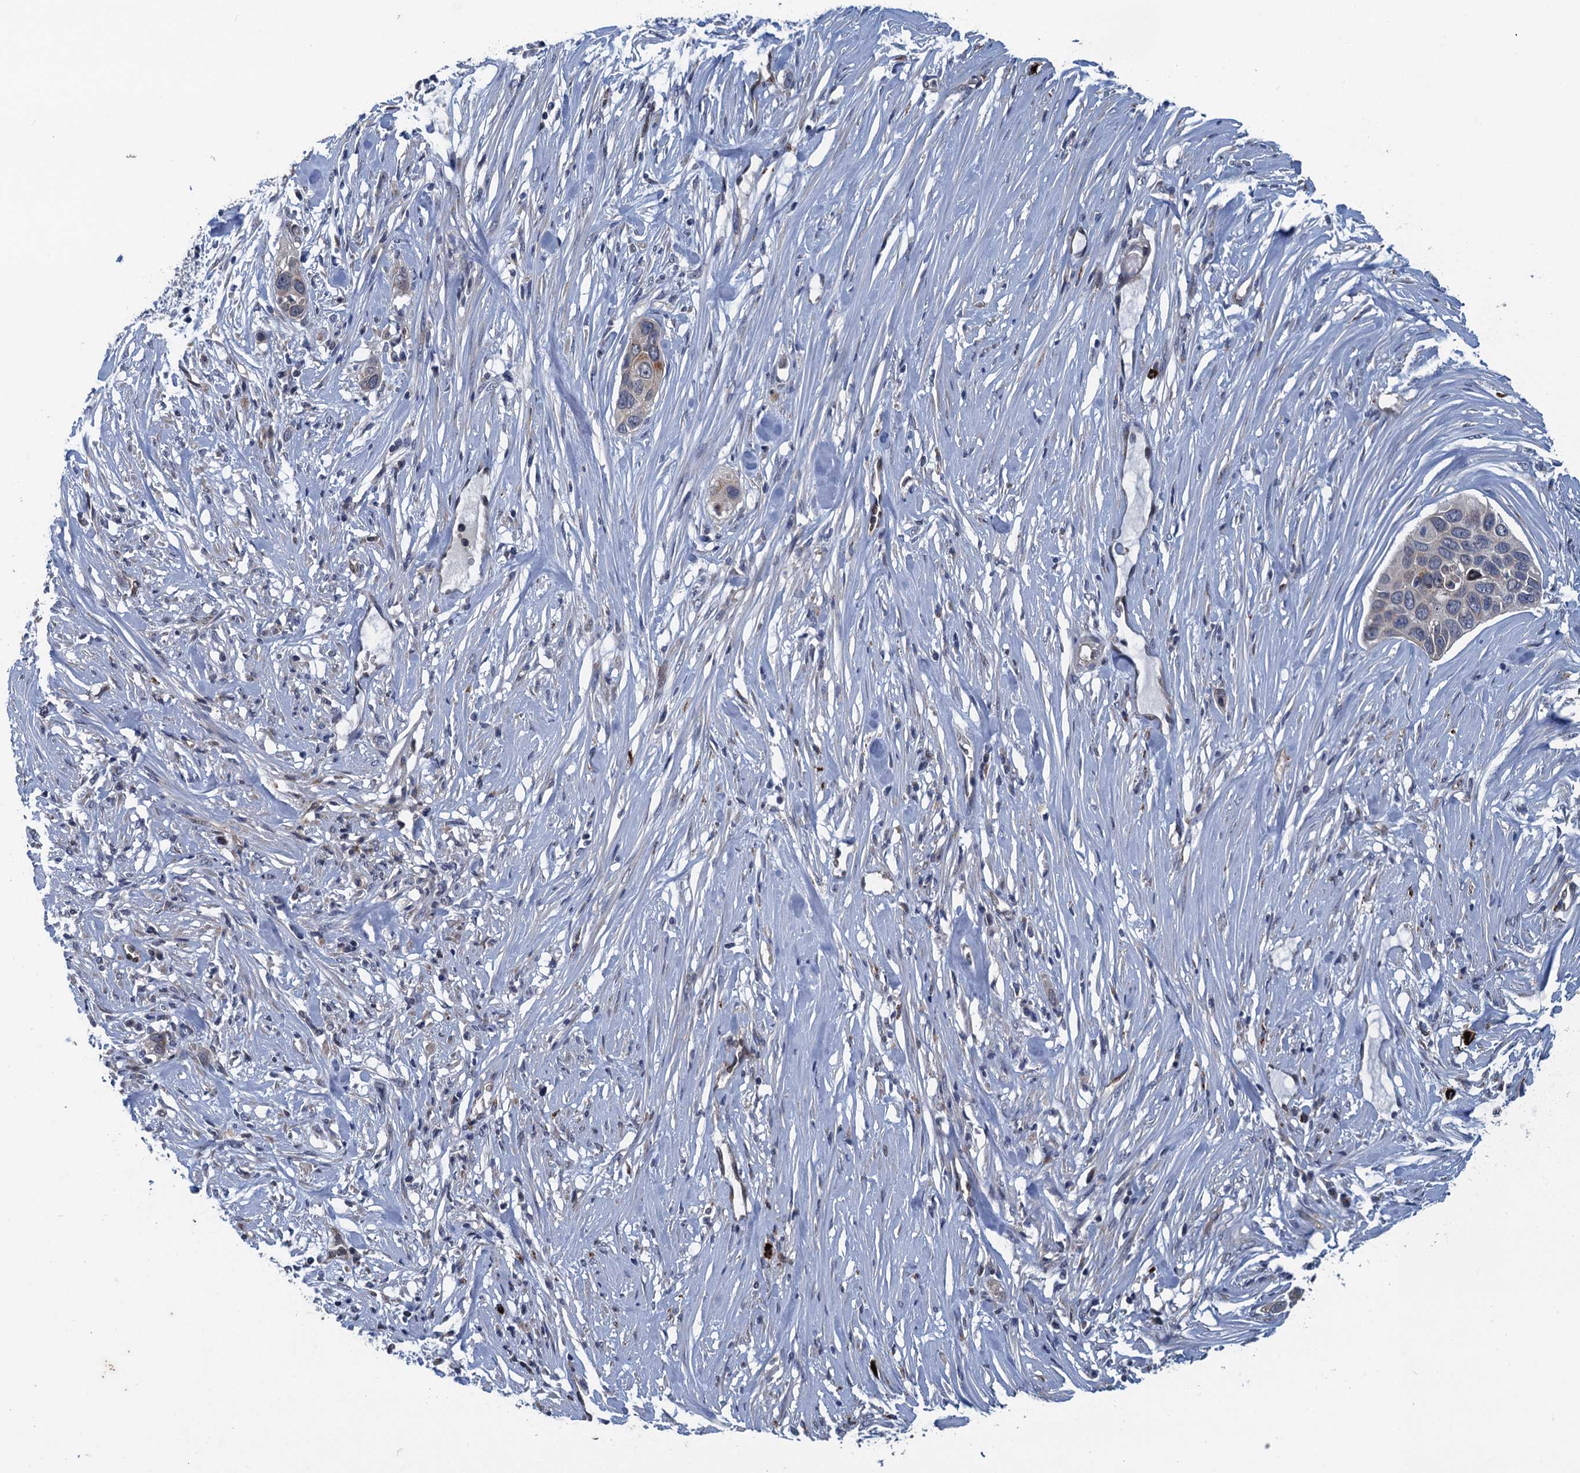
{"staining": {"intensity": "negative", "quantity": "none", "location": "none"}, "tissue": "pancreatic cancer", "cell_type": "Tumor cells", "image_type": "cancer", "snomed": [{"axis": "morphology", "description": "Adenocarcinoma, NOS"}, {"axis": "topography", "description": "Pancreas"}], "caption": "Photomicrograph shows no significant protein positivity in tumor cells of pancreatic adenocarcinoma.", "gene": "KBTBD8", "patient": {"sex": "female", "age": 60}}